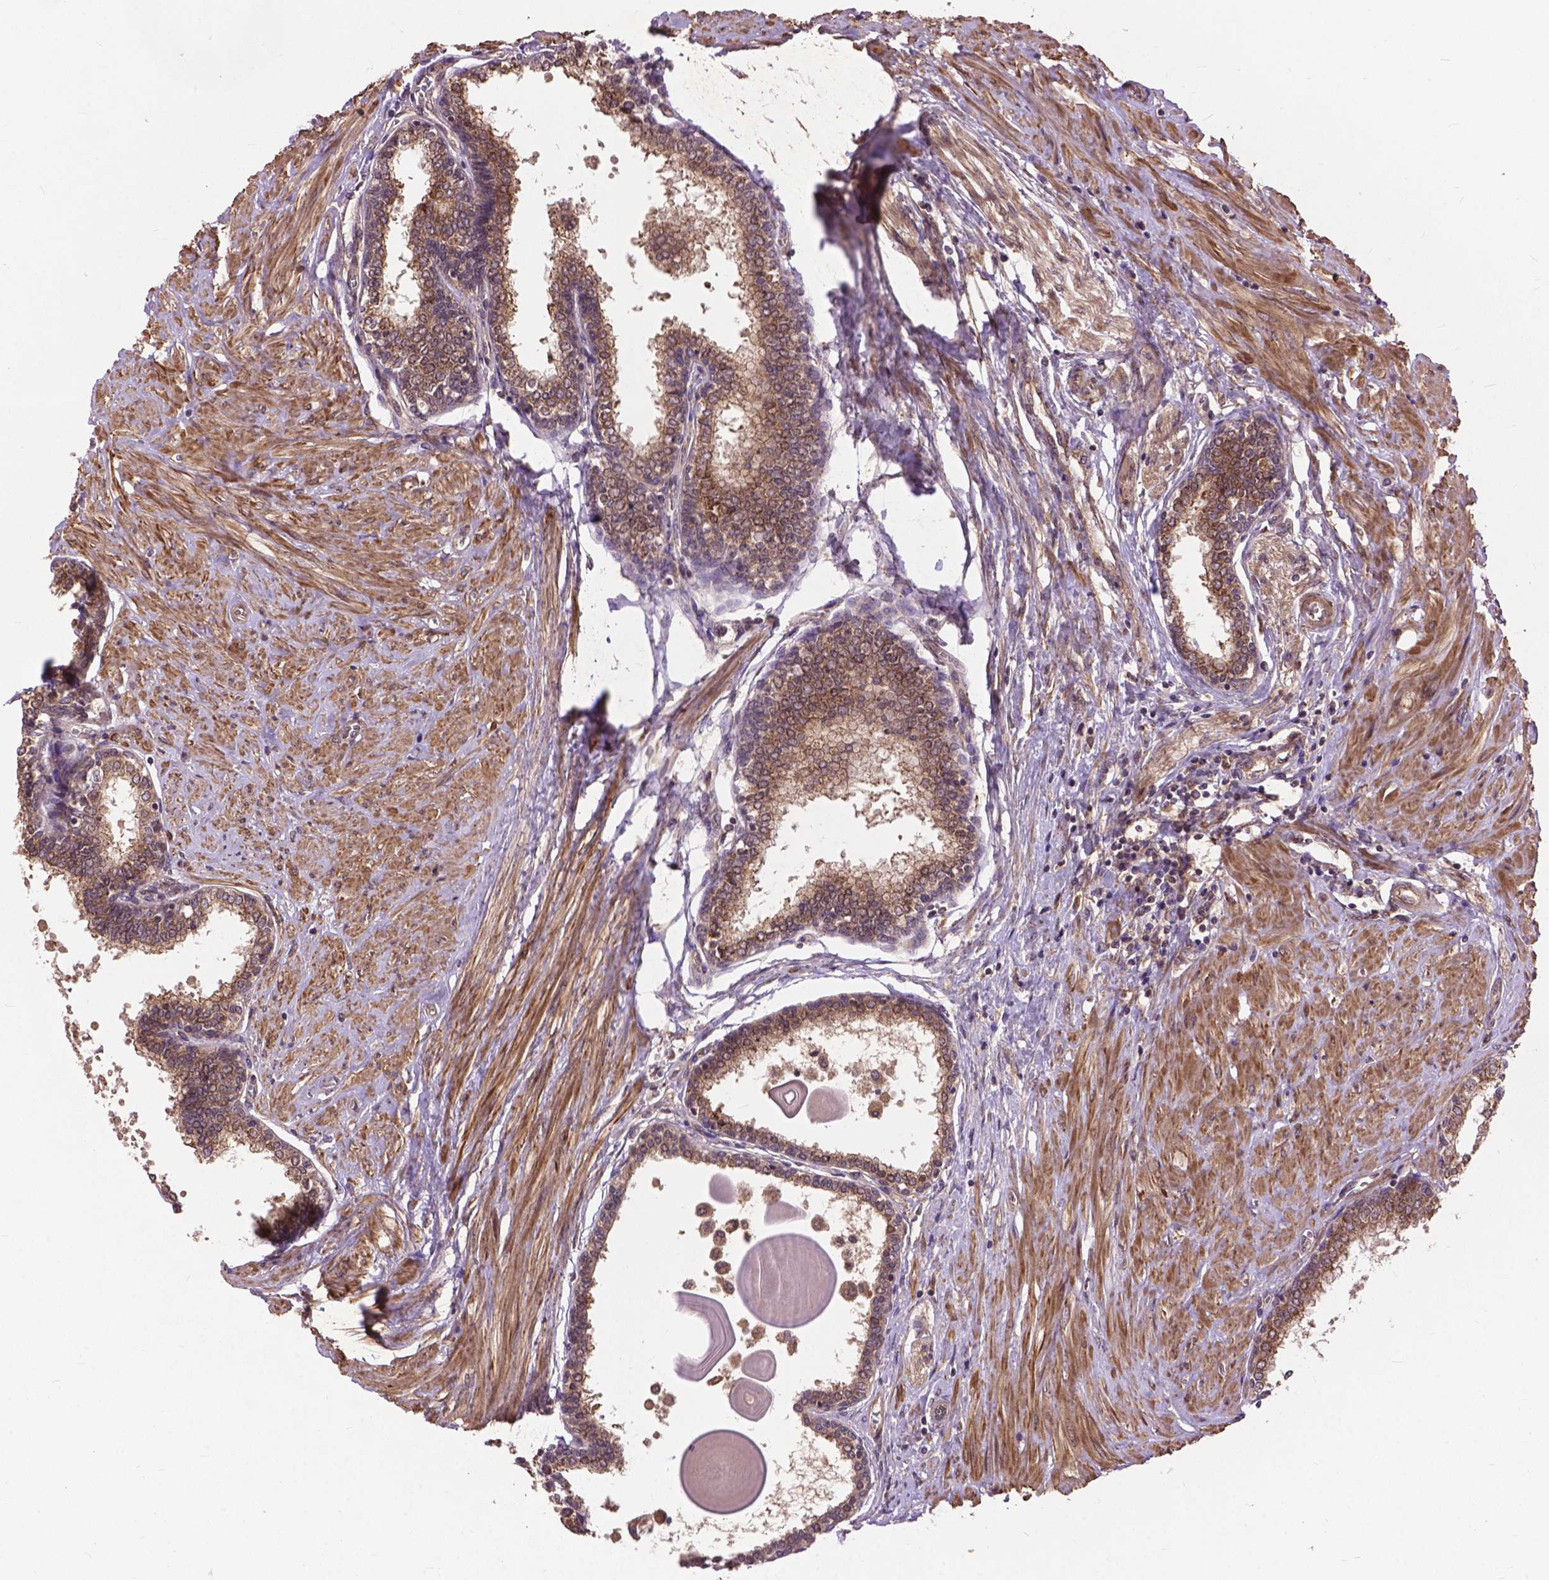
{"staining": {"intensity": "moderate", "quantity": ">75%", "location": "cytoplasmic/membranous,nuclear"}, "tissue": "prostate", "cell_type": "Glandular cells", "image_type": "normal", "snomed": [{"axis": "morphology", "description": "Normal tissue, NOS"}, {"axis": "topography", "description": "Prostate"}], "caption": "Approximately >75% of glandular cells in unremarkable prostate reveal moderate cytoplasmic/membranous,nuclear protein positivity as visualized by brown immunohistochemical staining.", "gene": "ZNF616", "patient": {"sex": "male", "age": 55}}